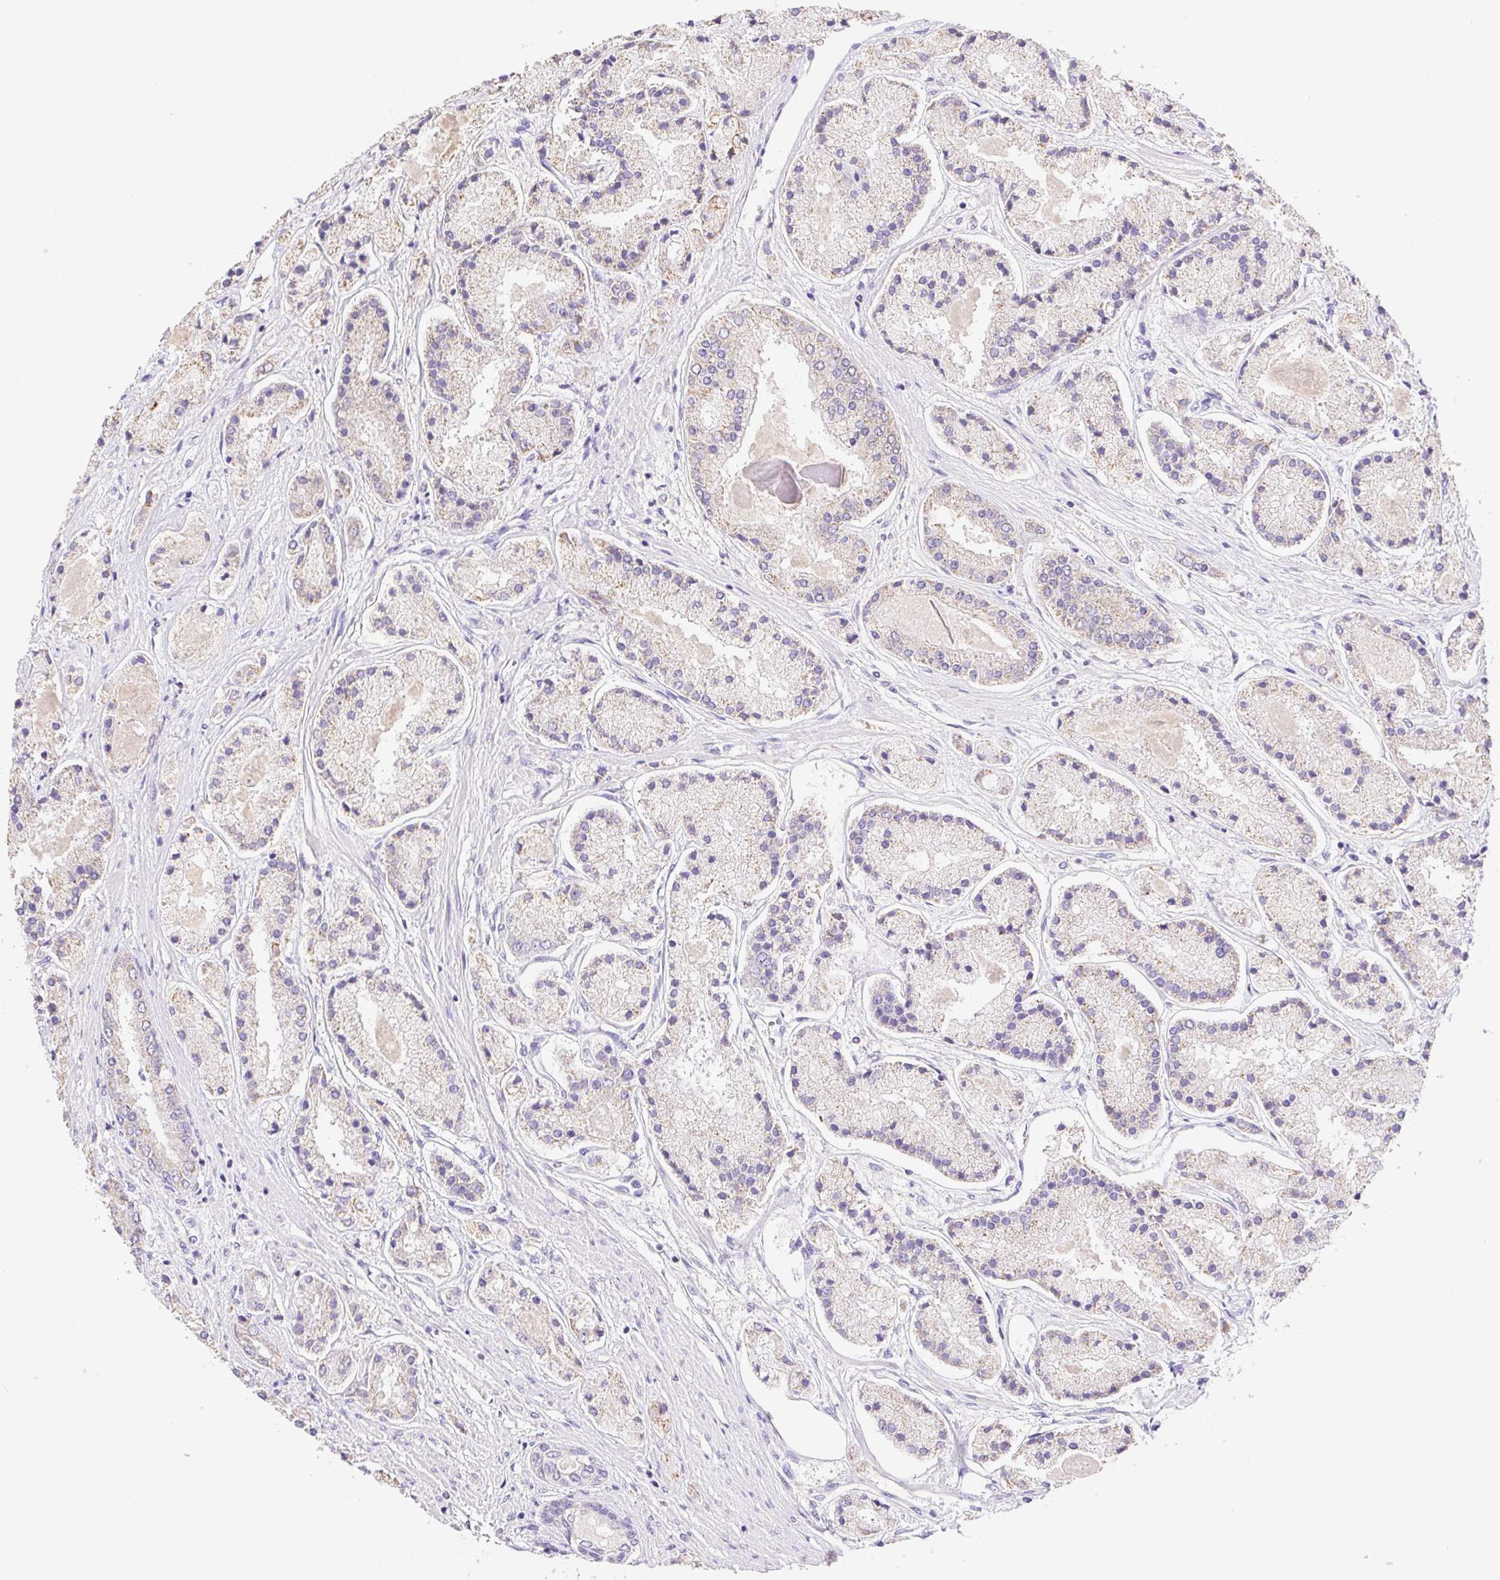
{"staining": {"intensity": "moderate", "quantity": "25%-75%", "location": "cytoplasmic/membranous"}, "tissue": "prostate cancer", "cell_type": "Tumor cells", "image_type": "cancer", "snomed": [{"axis": "morphology", "description": "Adenocarcinoma, High grade"}, {"axis": "topography", "description": "Prostate"}], "caption": "IHC histopathology image of prostate cancer (adenocarcinoma (high-grade)) stained for a protein (brown), which exhibits medium levels of moderate cytoplasmic/membranous staining in about 25%-75% of tumor cells.", "gene": "FKBP6", "patient": {"sex": "male", "age": 67}}